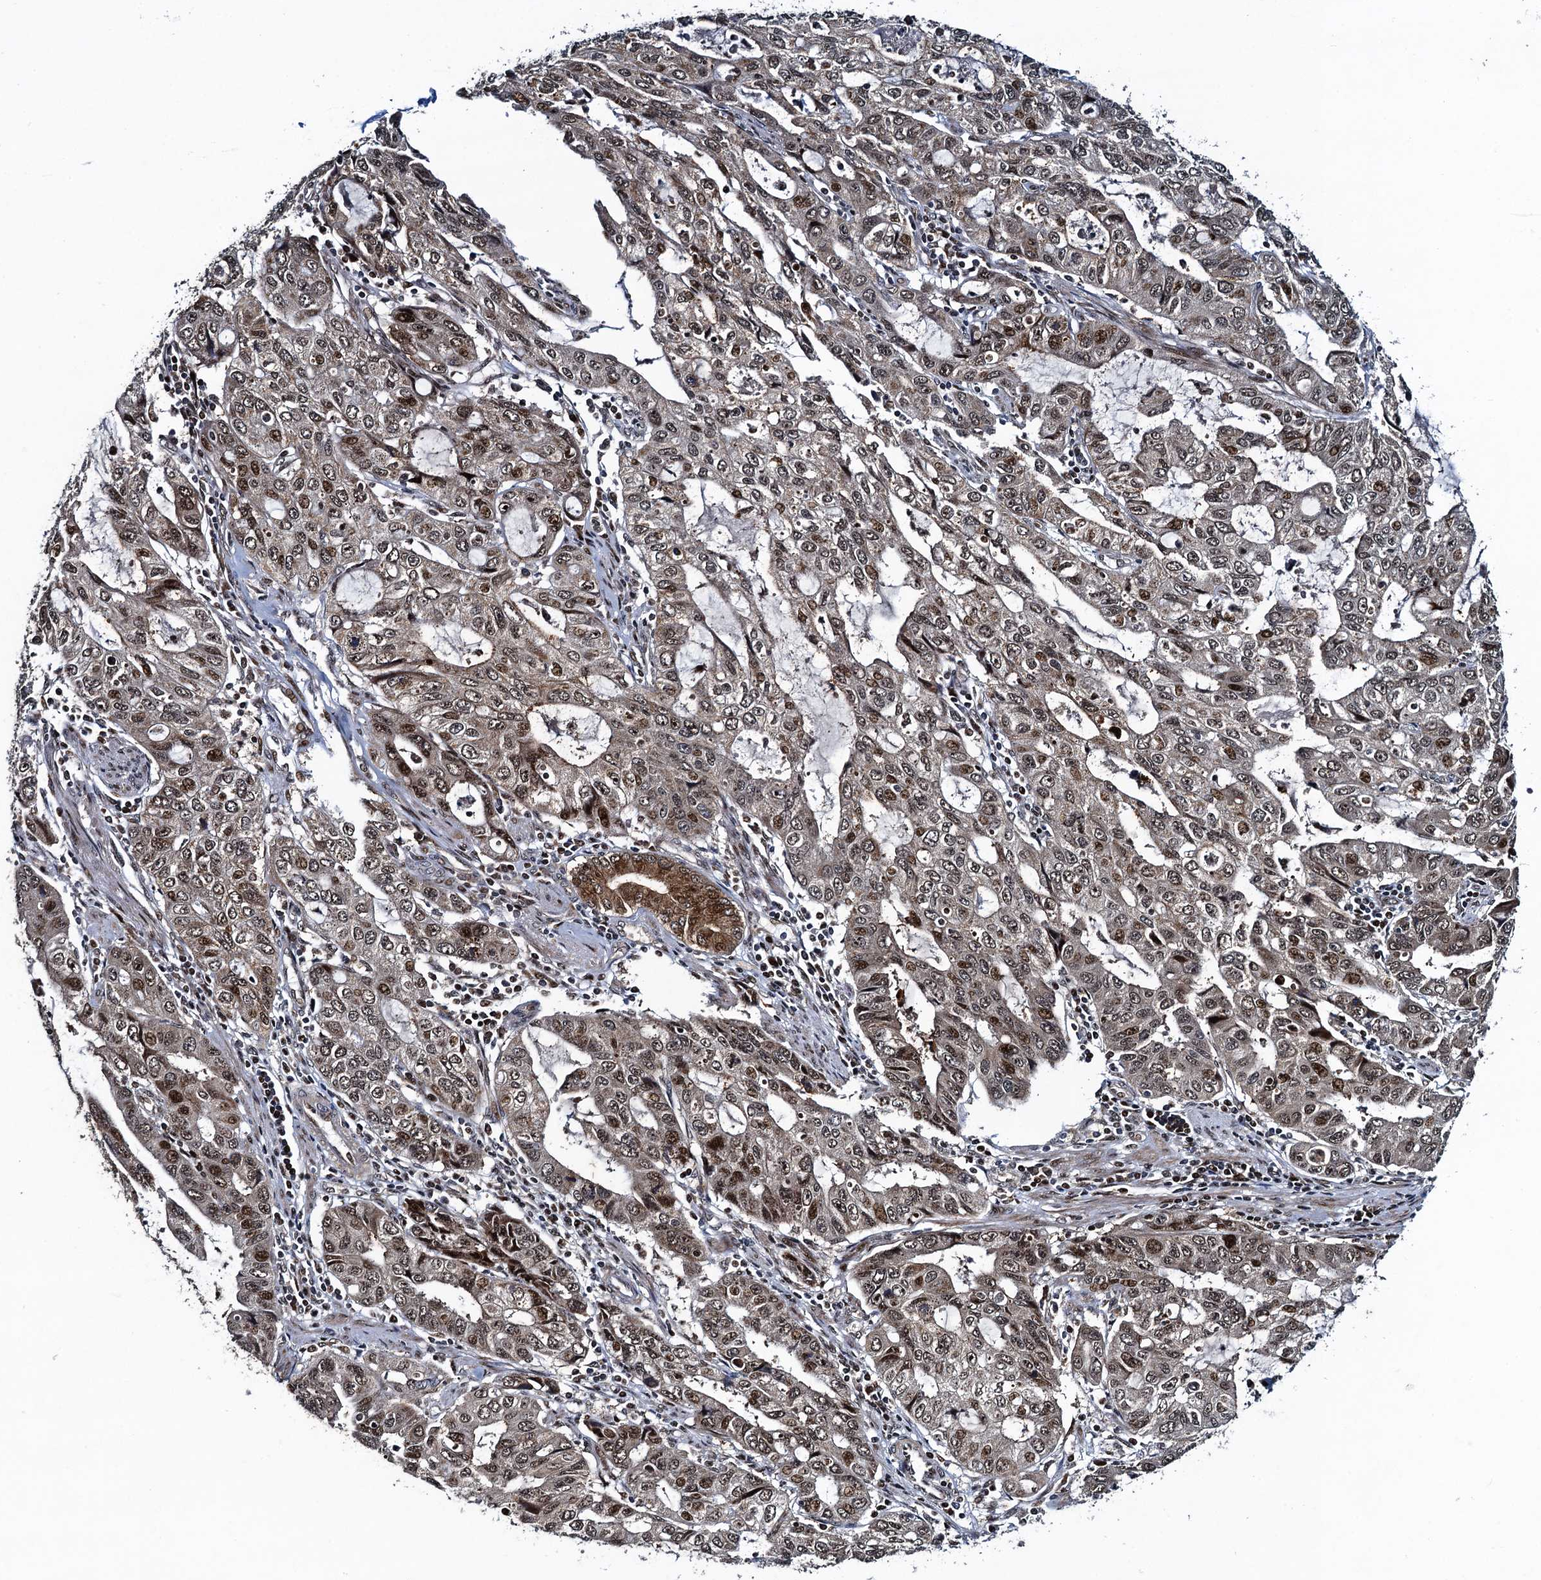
{"staining": {"intensity": "moderate", "quantity": ">75%", "location": "nuclear"}, "tissue": "stomach cancer", "cell_type": "Tumor cells", "image_type": "cancer", "snomed": [{"axis": "morphology", "description": "Adenocarcinoma, NOS"}, {"axis": "topography", "description": "Stomach, upper"}], "caption": "Immunohistochemistry (DAB) staining of human stomach adenocarcinoma demonstrates moderate nuclear protein staining in about >75% of tumor cells.", "gene": "ATOSA", "patient": {"sex": "female", "age": 52}}